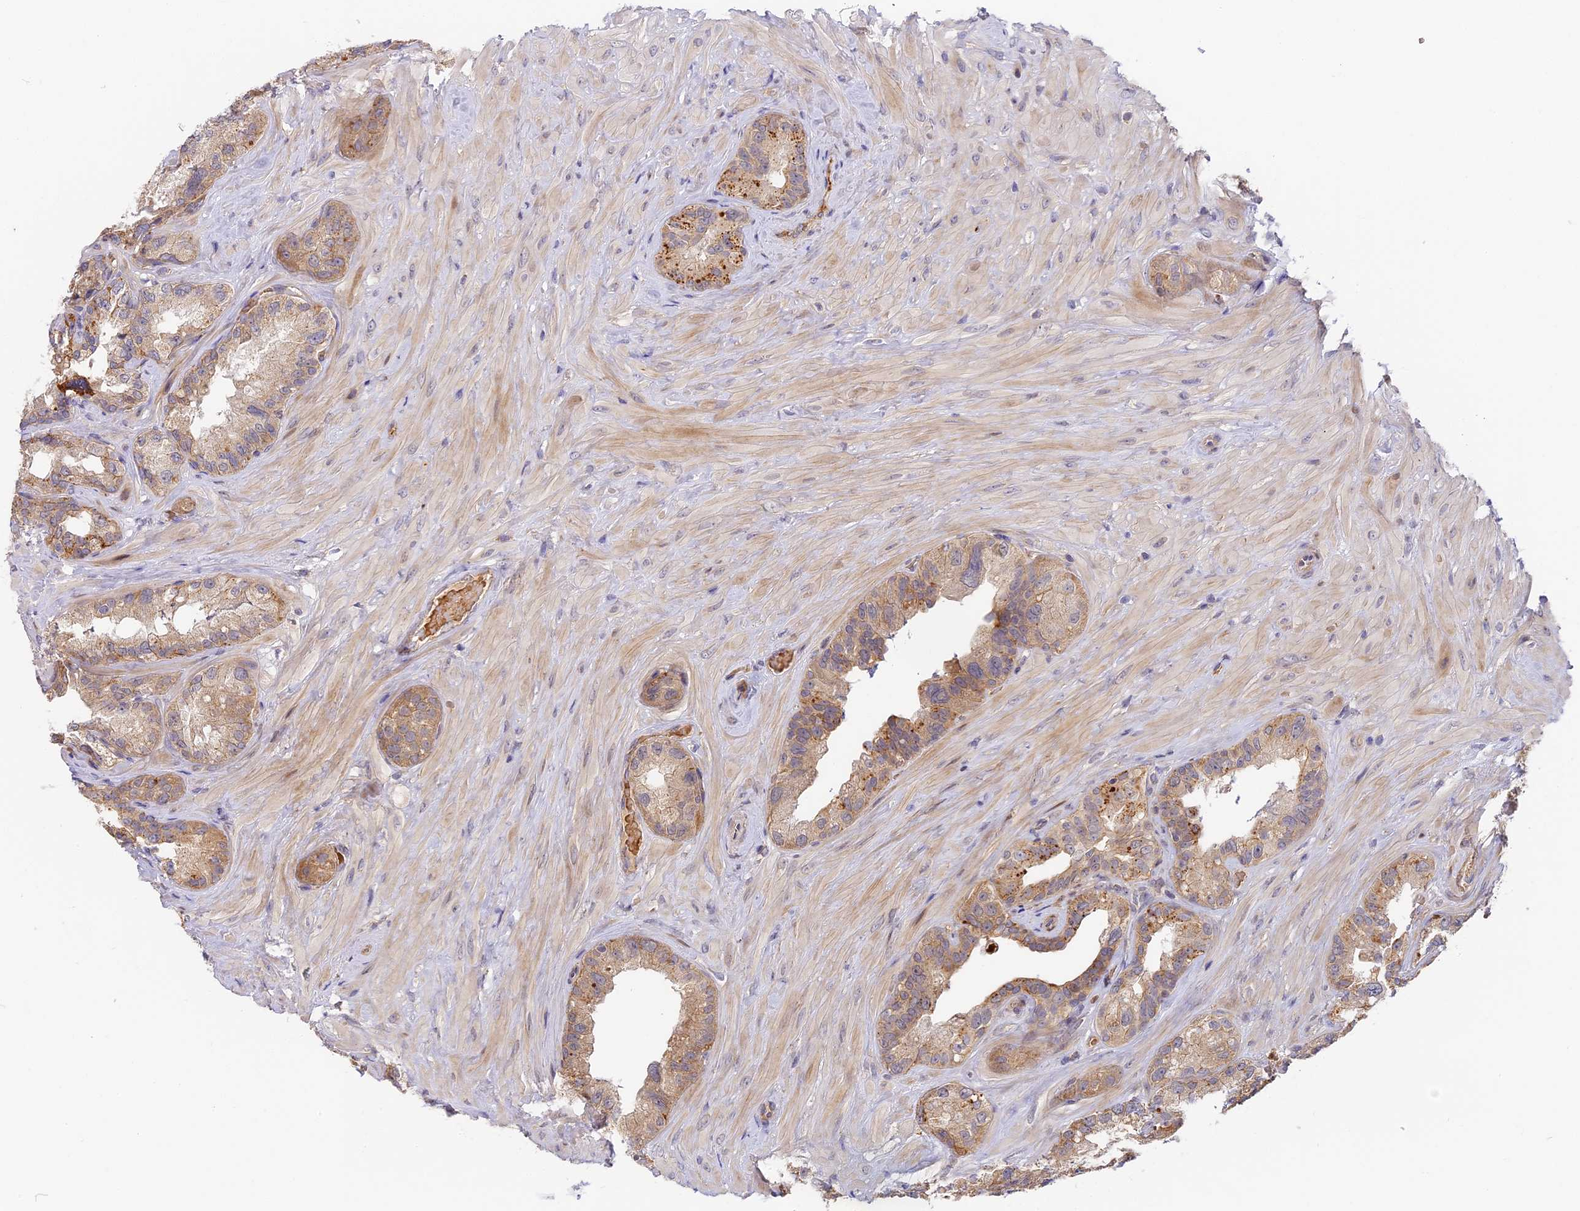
{"staining": {"intensity": "moderate", "quantity": "25%-75%", "location": "cytoplasmic/membranous"}, "tissue": "seminal vesicle", "cell_type": "Glandular cells", "image_type": "normal", "snomed": [{"axis": "morphology", "description": "Normal tissue, NOS"}, {"axis": "topography", "description": "Seminal veicle"}, {"axis": "topography", "description": "Peripheral nerve tissue"}], "caption": "Normal seminal vesicle reveals moderate cytoplasmic/membranous positivity in about 25%-75% of glandular cells, visualized by immunohistochemistry.", "gene": "MISP3", "patient": {"sex": "male", "age": 67}}